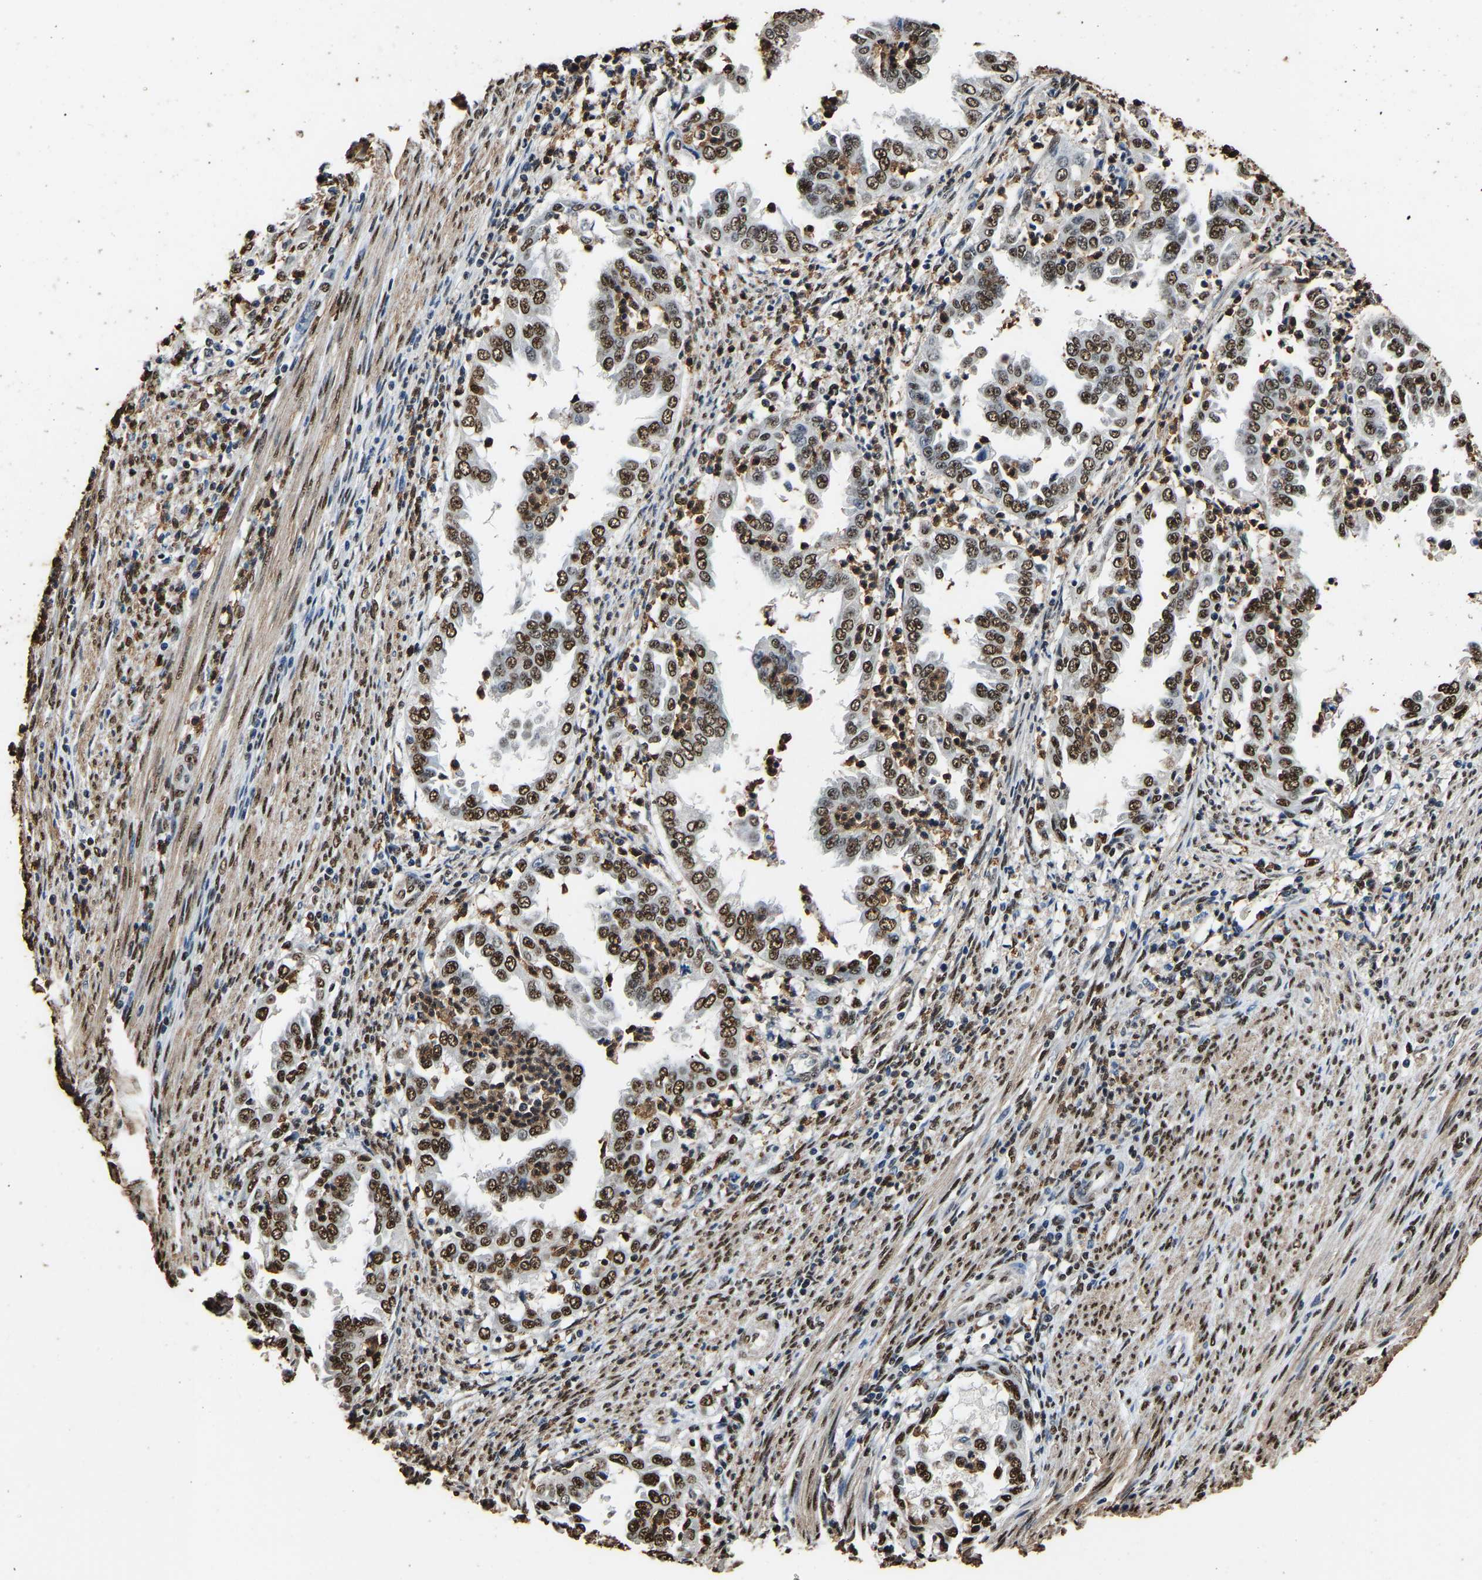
{"staining": {"intensity": "moderate", "quantity": ">75%", "location": "nuclear"}, "tissue": "endometrial cancer", "cell_type": "Tumor cells", "image_type": "cancer", "snomed": [{"axis": "morphology", "description": "Adenocarcinoma, NOS"}, {"axis": "topography", "description": "Endometrium"}], "caption": "IHC of adenocarcinoma (endometrial) reveals medium levels of moderate nuclear positivity in approximately >75% of tumor cells. Nuclei are stained in blue.", "gene": "SAFB", "patient": {"sex": "female", "age": 85}}